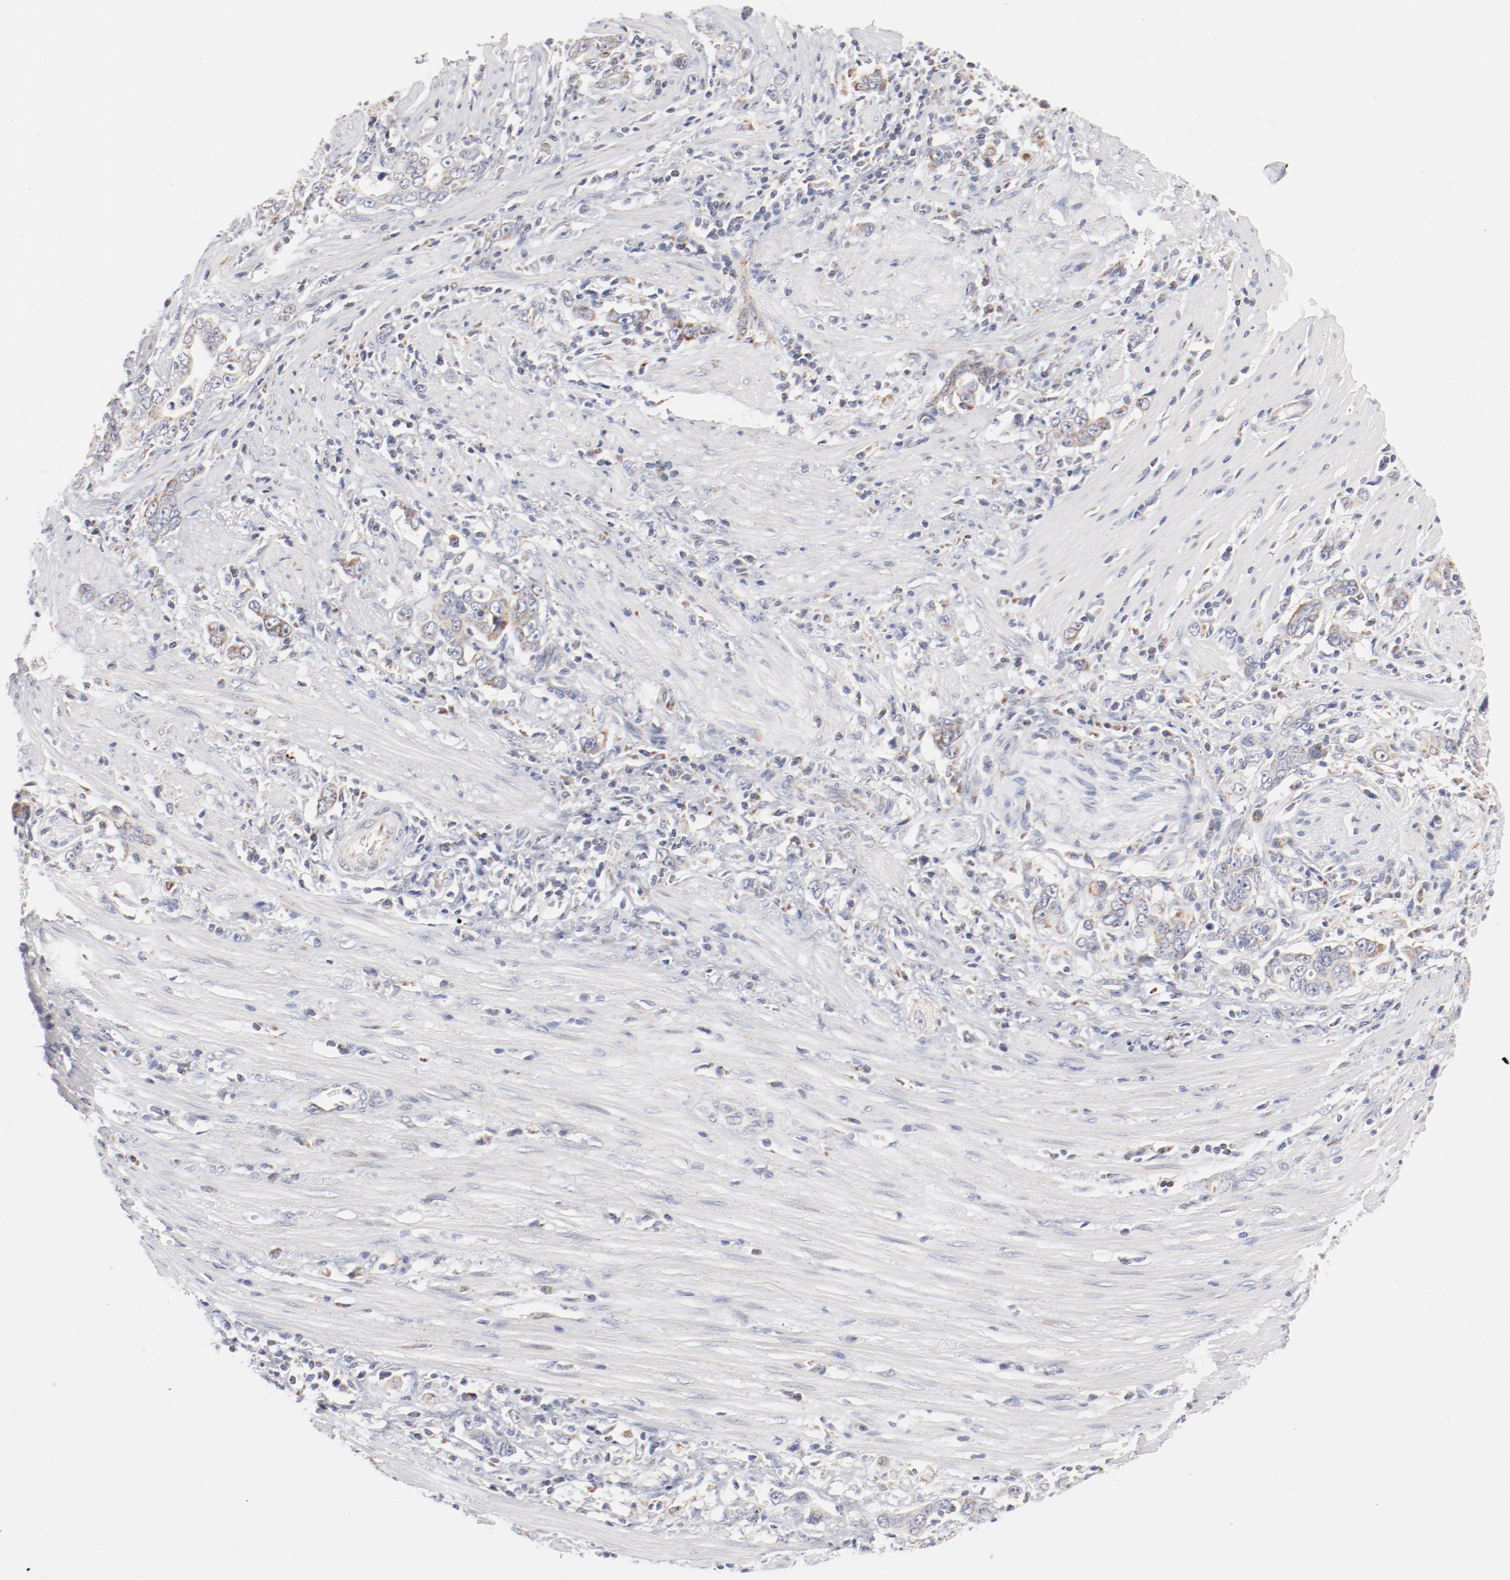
{"staining": {"intensity": "moderate", "quantity": ">75%", "location": "cytoplasmic/membranous"}, "tissue": "stomach cancer", "cell_type": "Tumor cells", "image_type": "cancer", "snomed": [{"axis": "morphology", "description": "Adenocarcinoma, NOS"}, {"axis": "topography", "description": "Stomach, lower"}], "caption": "This is a histology image of immunohistochemistry staining of stomach cancer, which shows moderate staining in the cytoplasmic/membranous of tumor cells.", "gene": "MRPL58", "patient": {"sex": "female", "age": 72}}